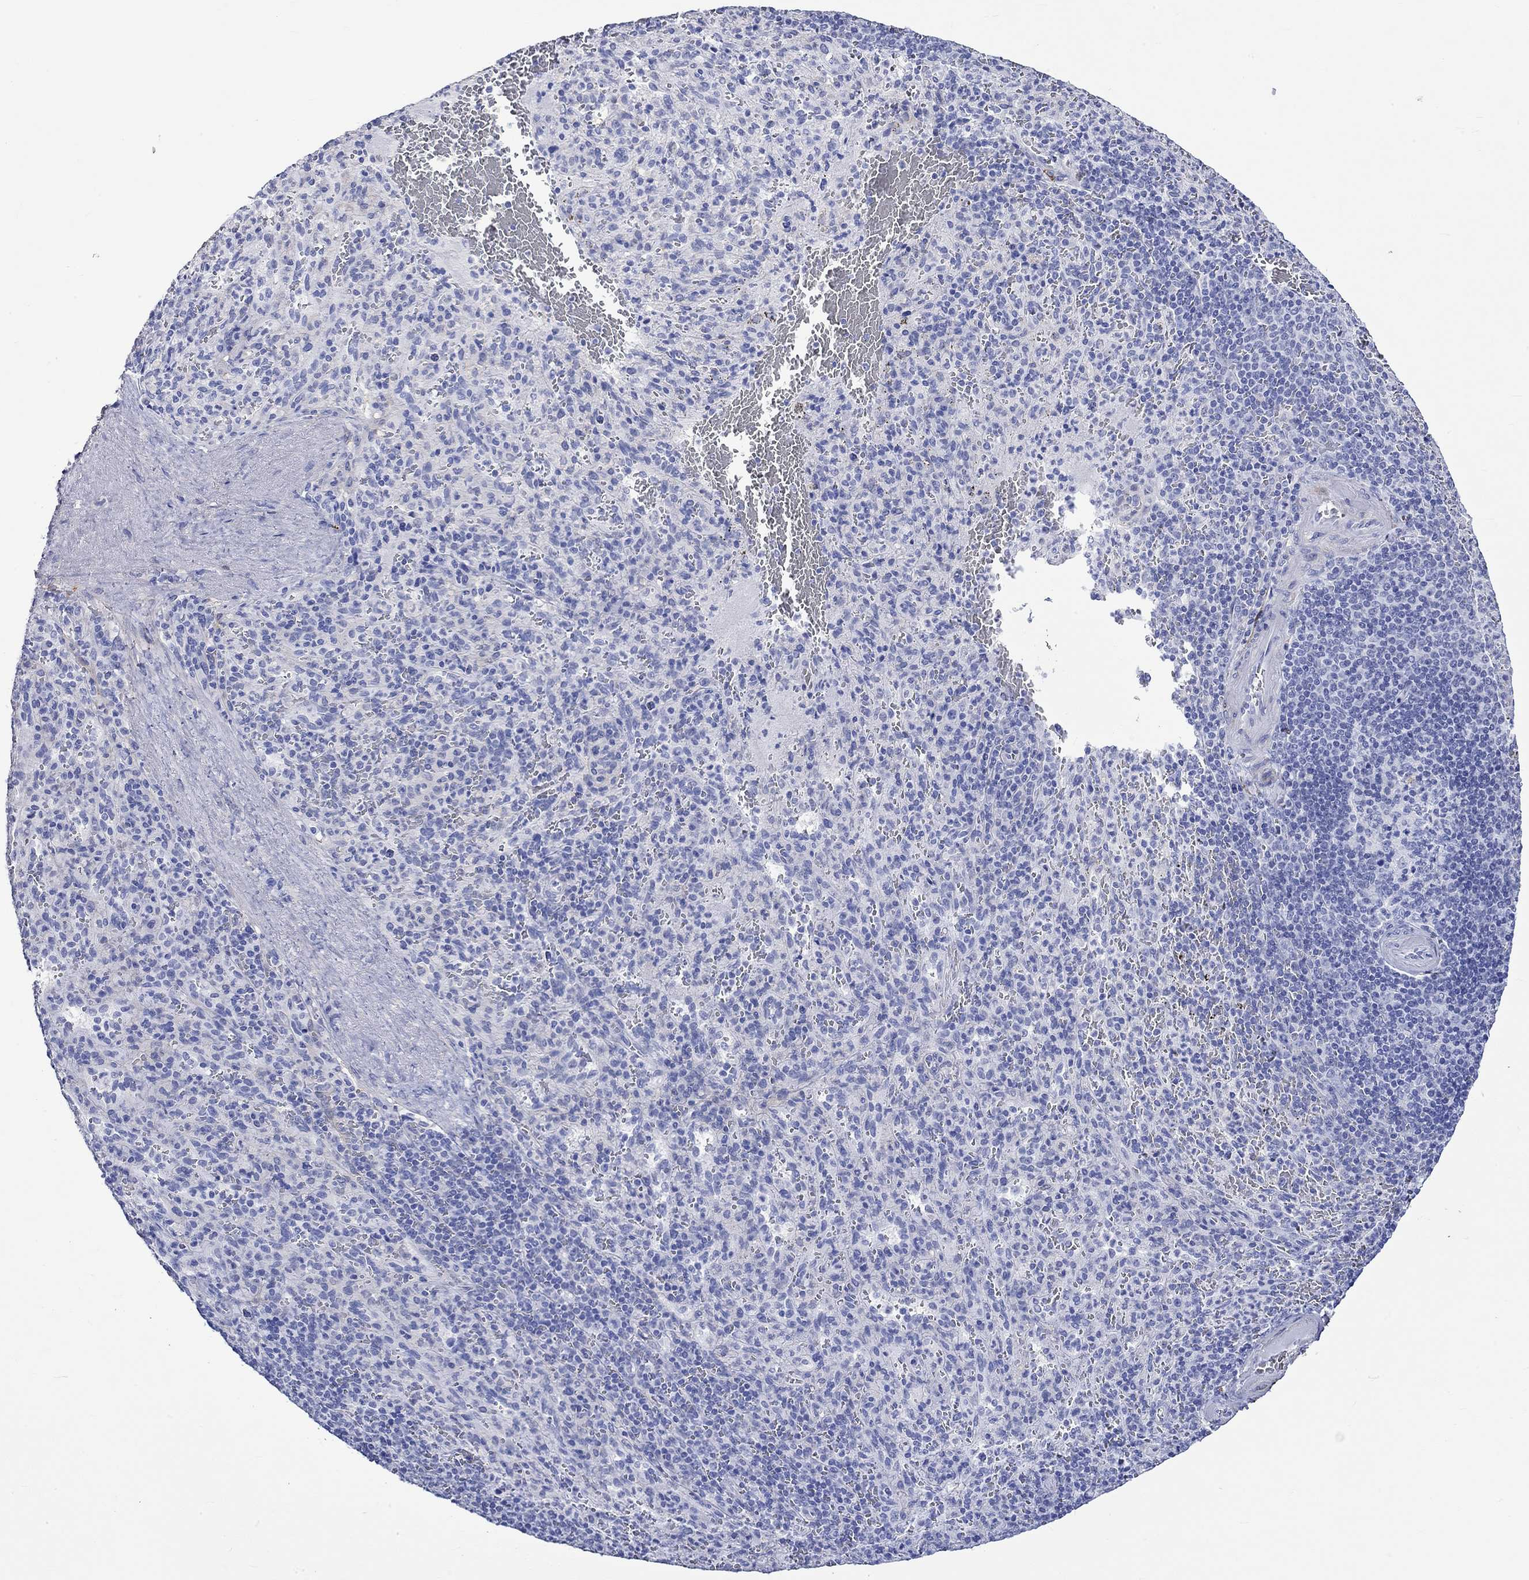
{"staining": {"intensity": "negative", "quantity": "none", "location": "none"}, "tissue": "spleen", "cell_type": "Cells in red pulp", "image_type": "normal", "snomed": [{"axis": "morphology", "description": "Normal tissue, NOS"}, {"axis": "topography", "description": "Spleen"}], "caption": "DAB immunohistochemical staining of unremarkable spleen exhibits no significant expression in cells in red pulp. Brightfield microscopy of IHC stained with DAB (3,3'-diaminobenzidine) (brown) and hematoxylin (blue), captured at high magnification.", "gene": "CRYAB", "patient": {"sex": "male", "age": 57}}